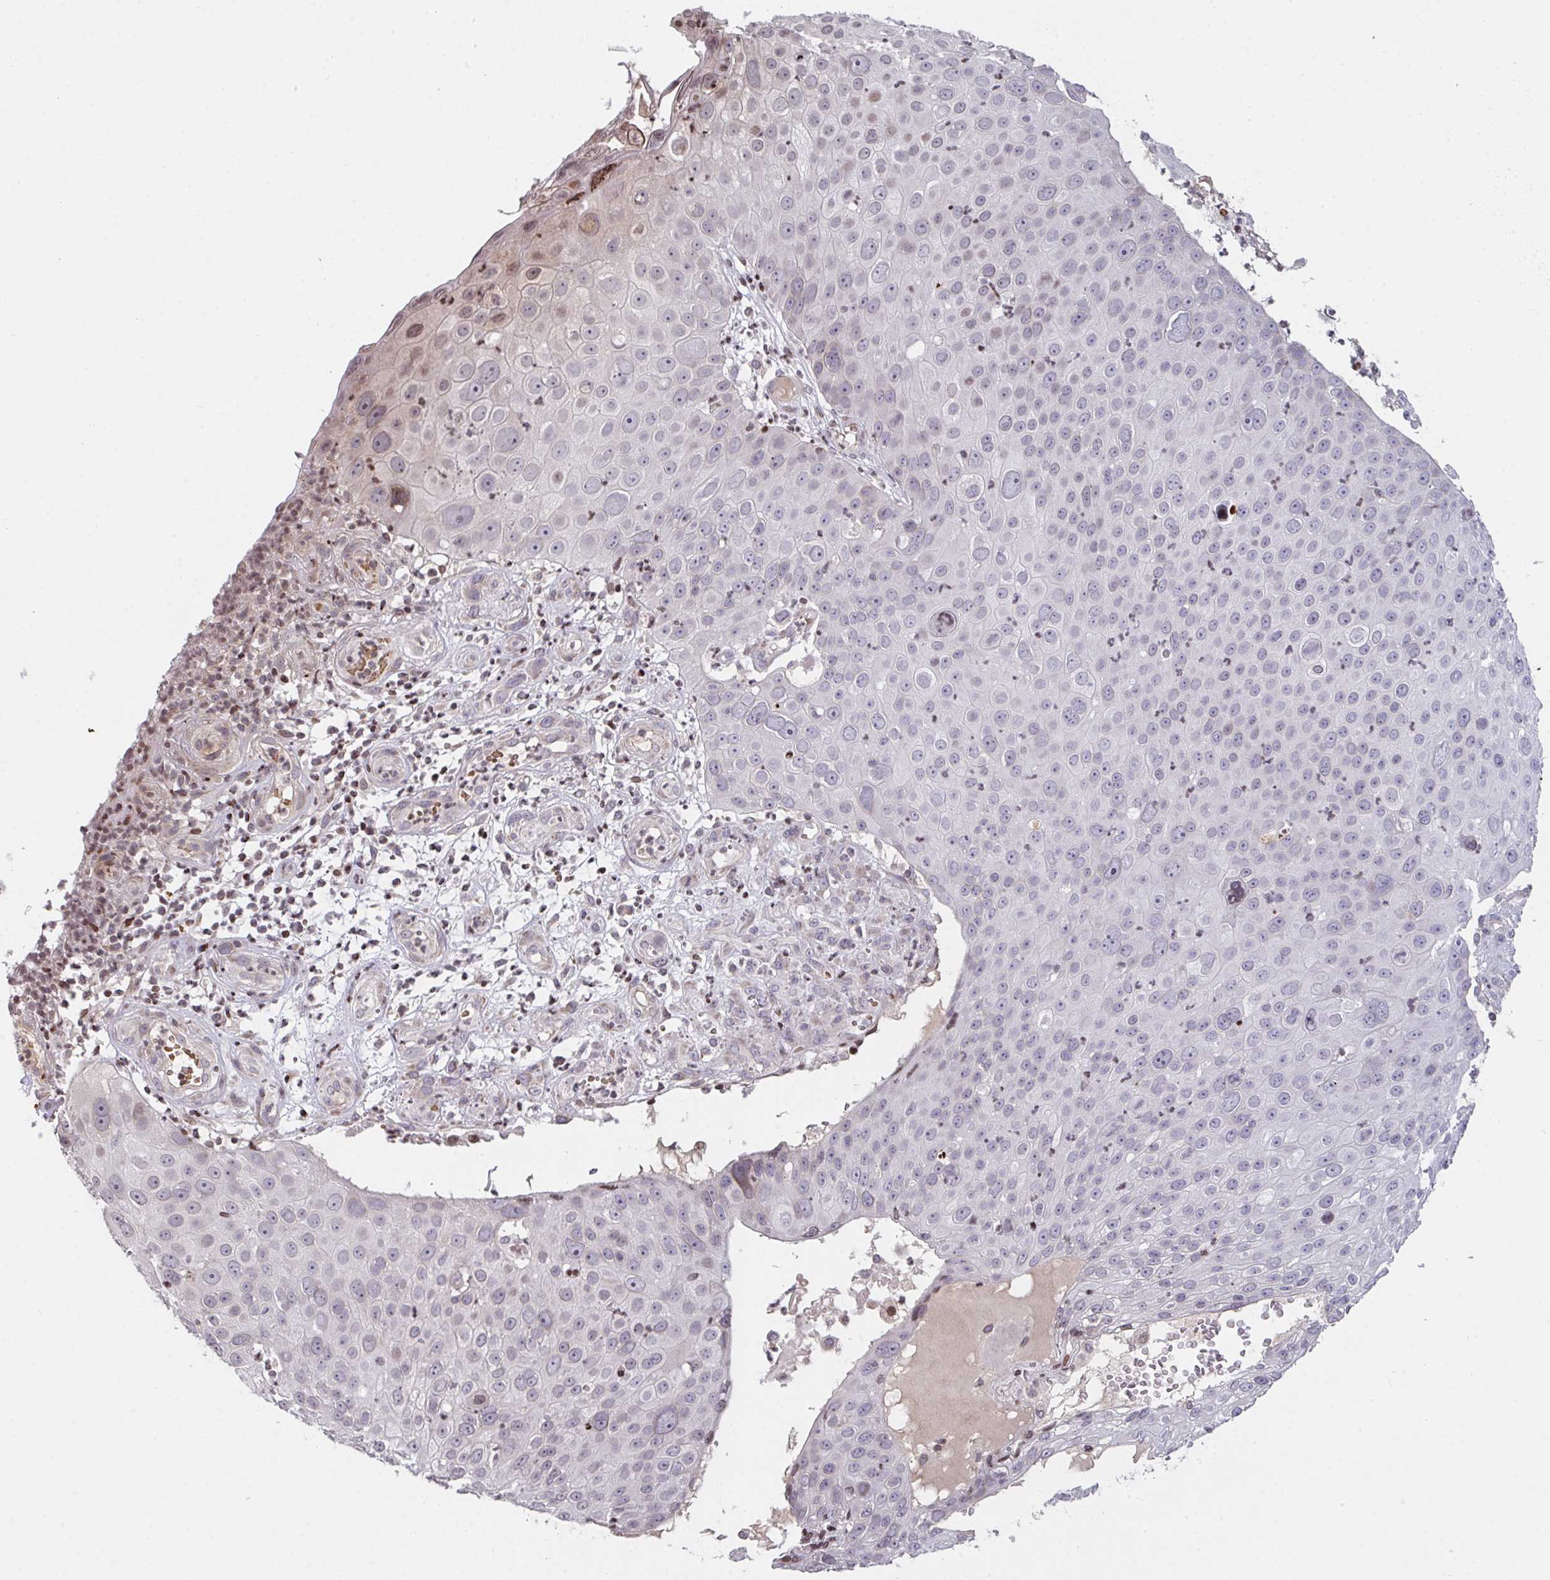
{"staining": {"intensity": "weak", "quantity": "<25%", "location": "nuclear"}, "tissue": "skin cancer", "cell_type": "Tumor cells", "image_type": "cancer", "snomed": [{"axis": "morphology", "description": "Squamous cell carcinoma, NOS"}, {"axis": "topography", "description": "Skin"}], "caption": "Tumor cells are negative for protein expression in human skin squamous cell carcinoma.", "gene": "PCDHB8", "patient": {"sex": "male", "age": 71}}